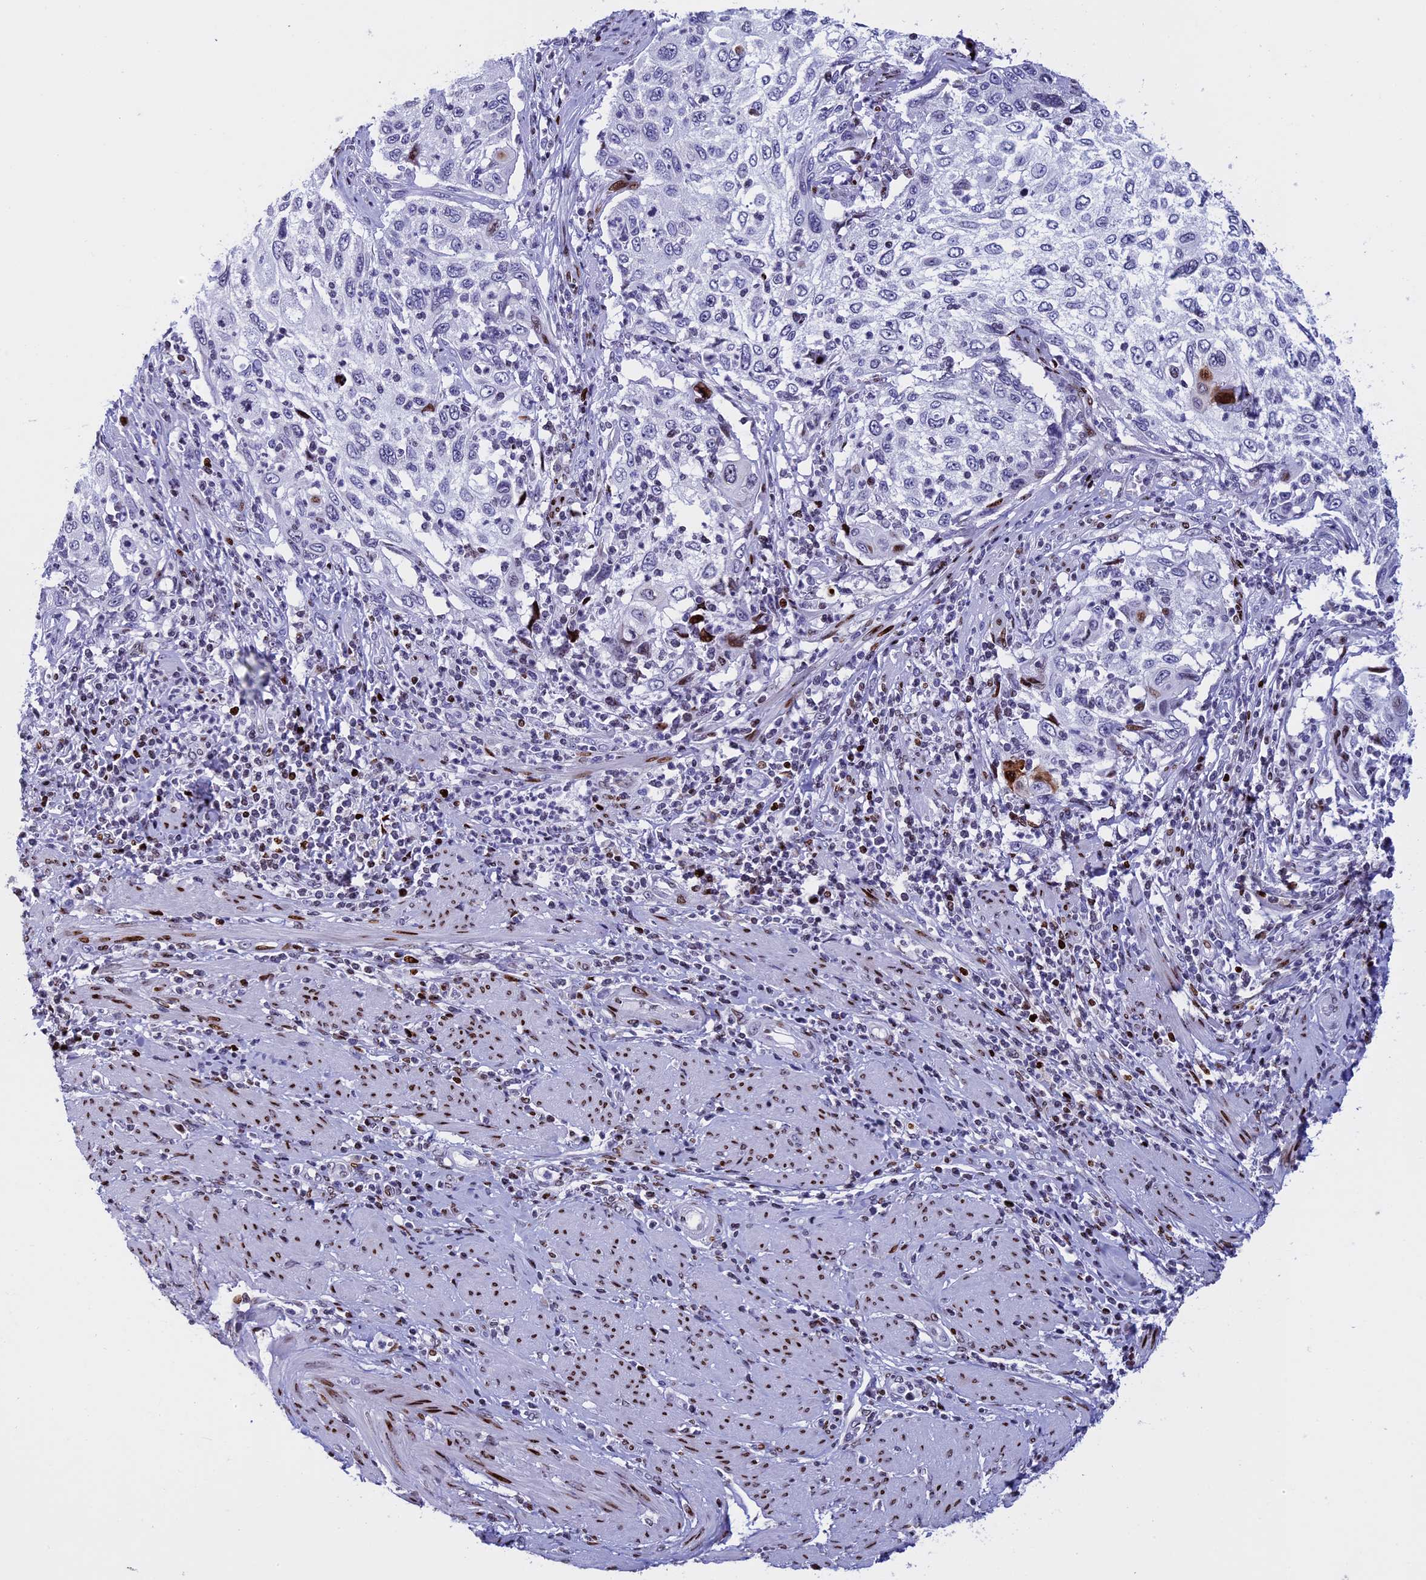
{"staining": {"intensity": "strong", "quantity": "<25%", "location": "nuclear"}, "tissue": "cervical cancer", "cell_type": "Tumor cells", "image_type": "cancer", "snomed": [{"axis": "morphology", "description": "Squamous cell carcinoma, NOS"}, {"axis": "topography", "description": "Cervix"}], "caption": "Cervical cancer (squamous cell carcinoma) stained with immunohistochemistry (IHC) exhibits strong nuclear positivity in approximately <25% of tumor cells.", "gene": "BTBD3", "patient": {"sex": "female", "age": 70}}